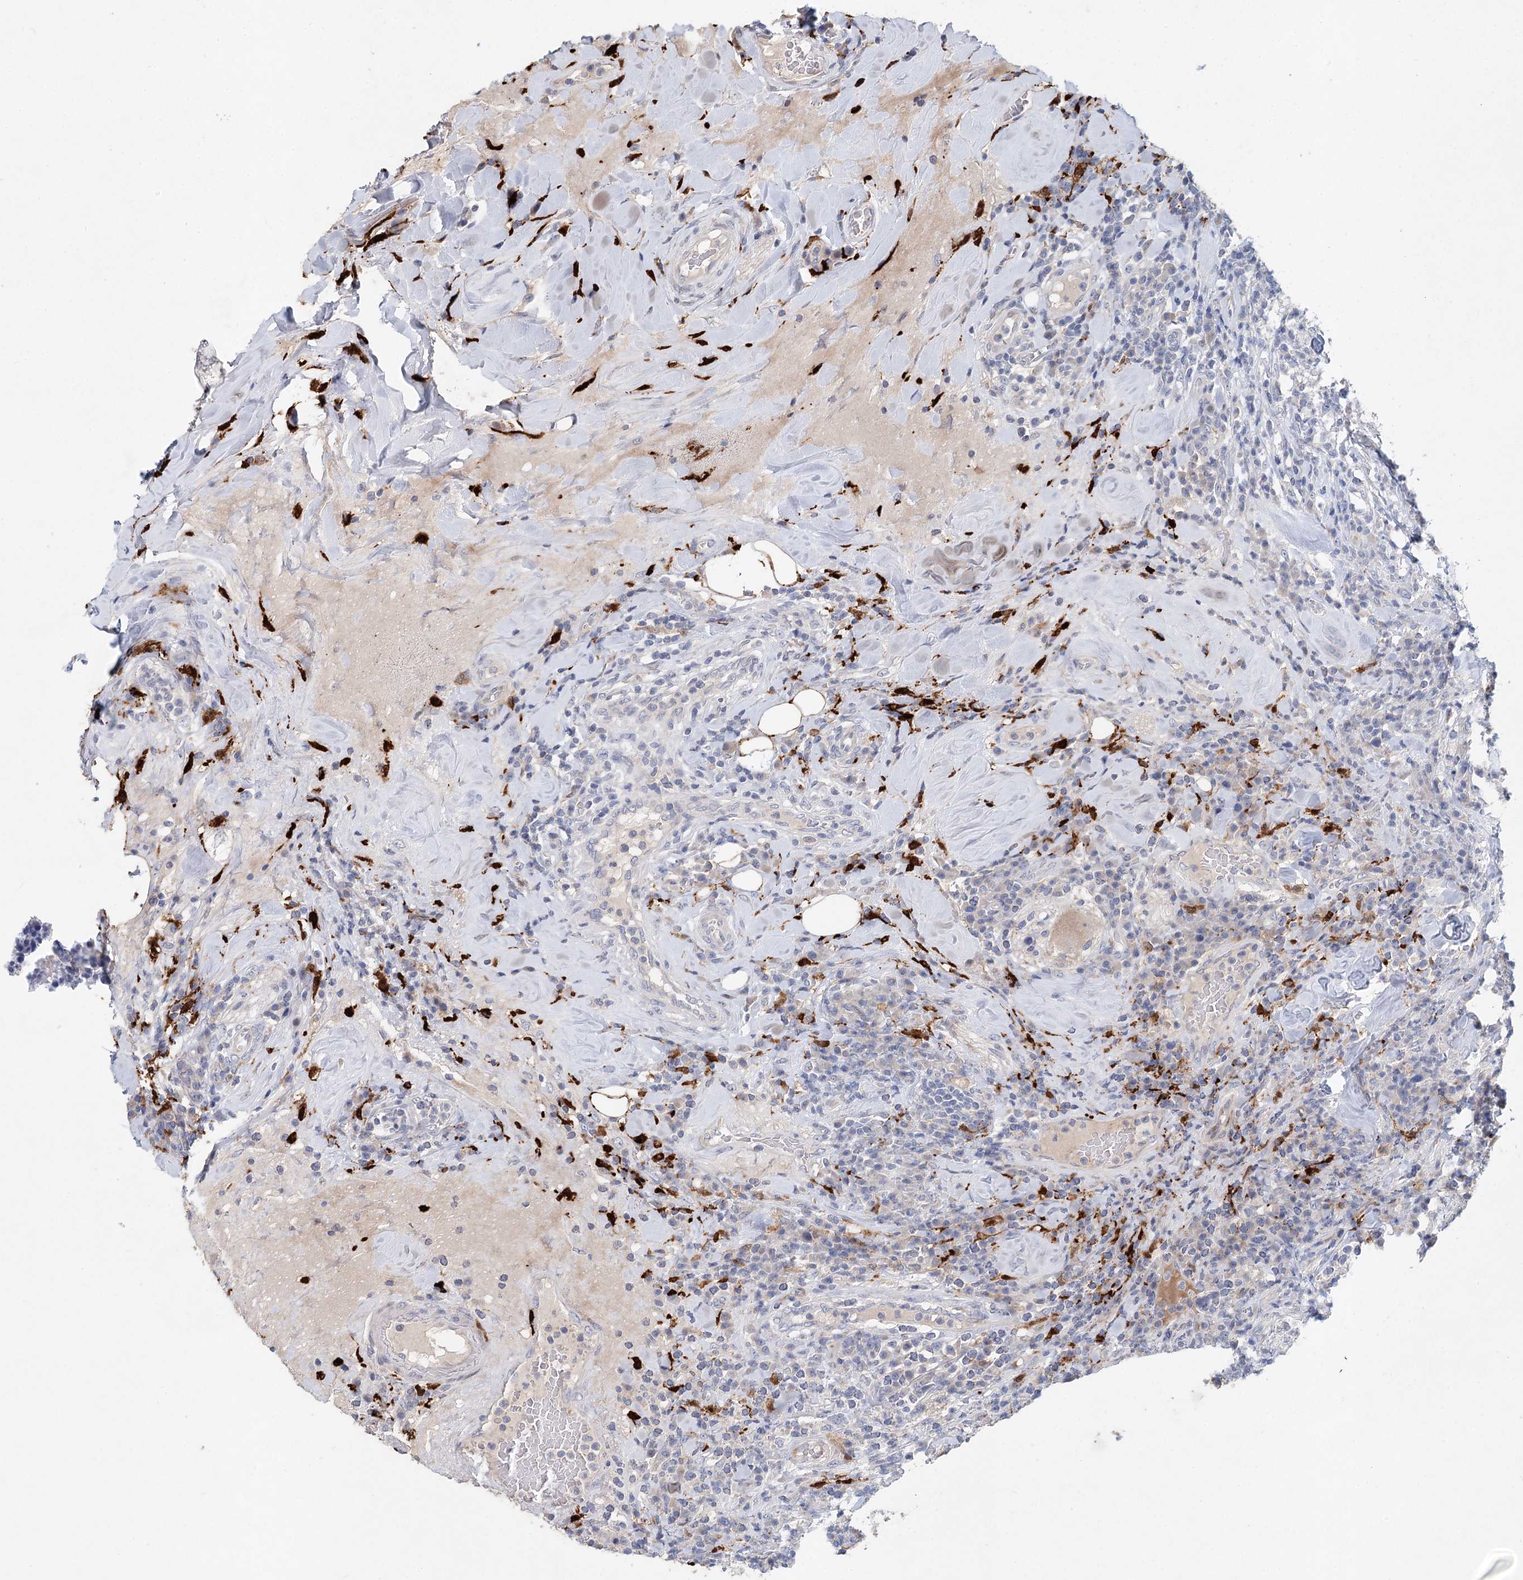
{"staining": {"intensity": "negative", "quantity": "none", "location": "none"}, "tissue": "colorectal cancer", "cell_type": "Tumor cells", "image_type": "cancer", "snomed": [{"axis": "morphology", "description": "Adenocarcinoma, NOS"}, {"axis": "topography", "description": "Colon"}], "caption": "Tumor cells are negative for brown protein staining in colorectal cancer.", "gene": "SLC19A3", "patient": {"sex": "female", "age": 66}}